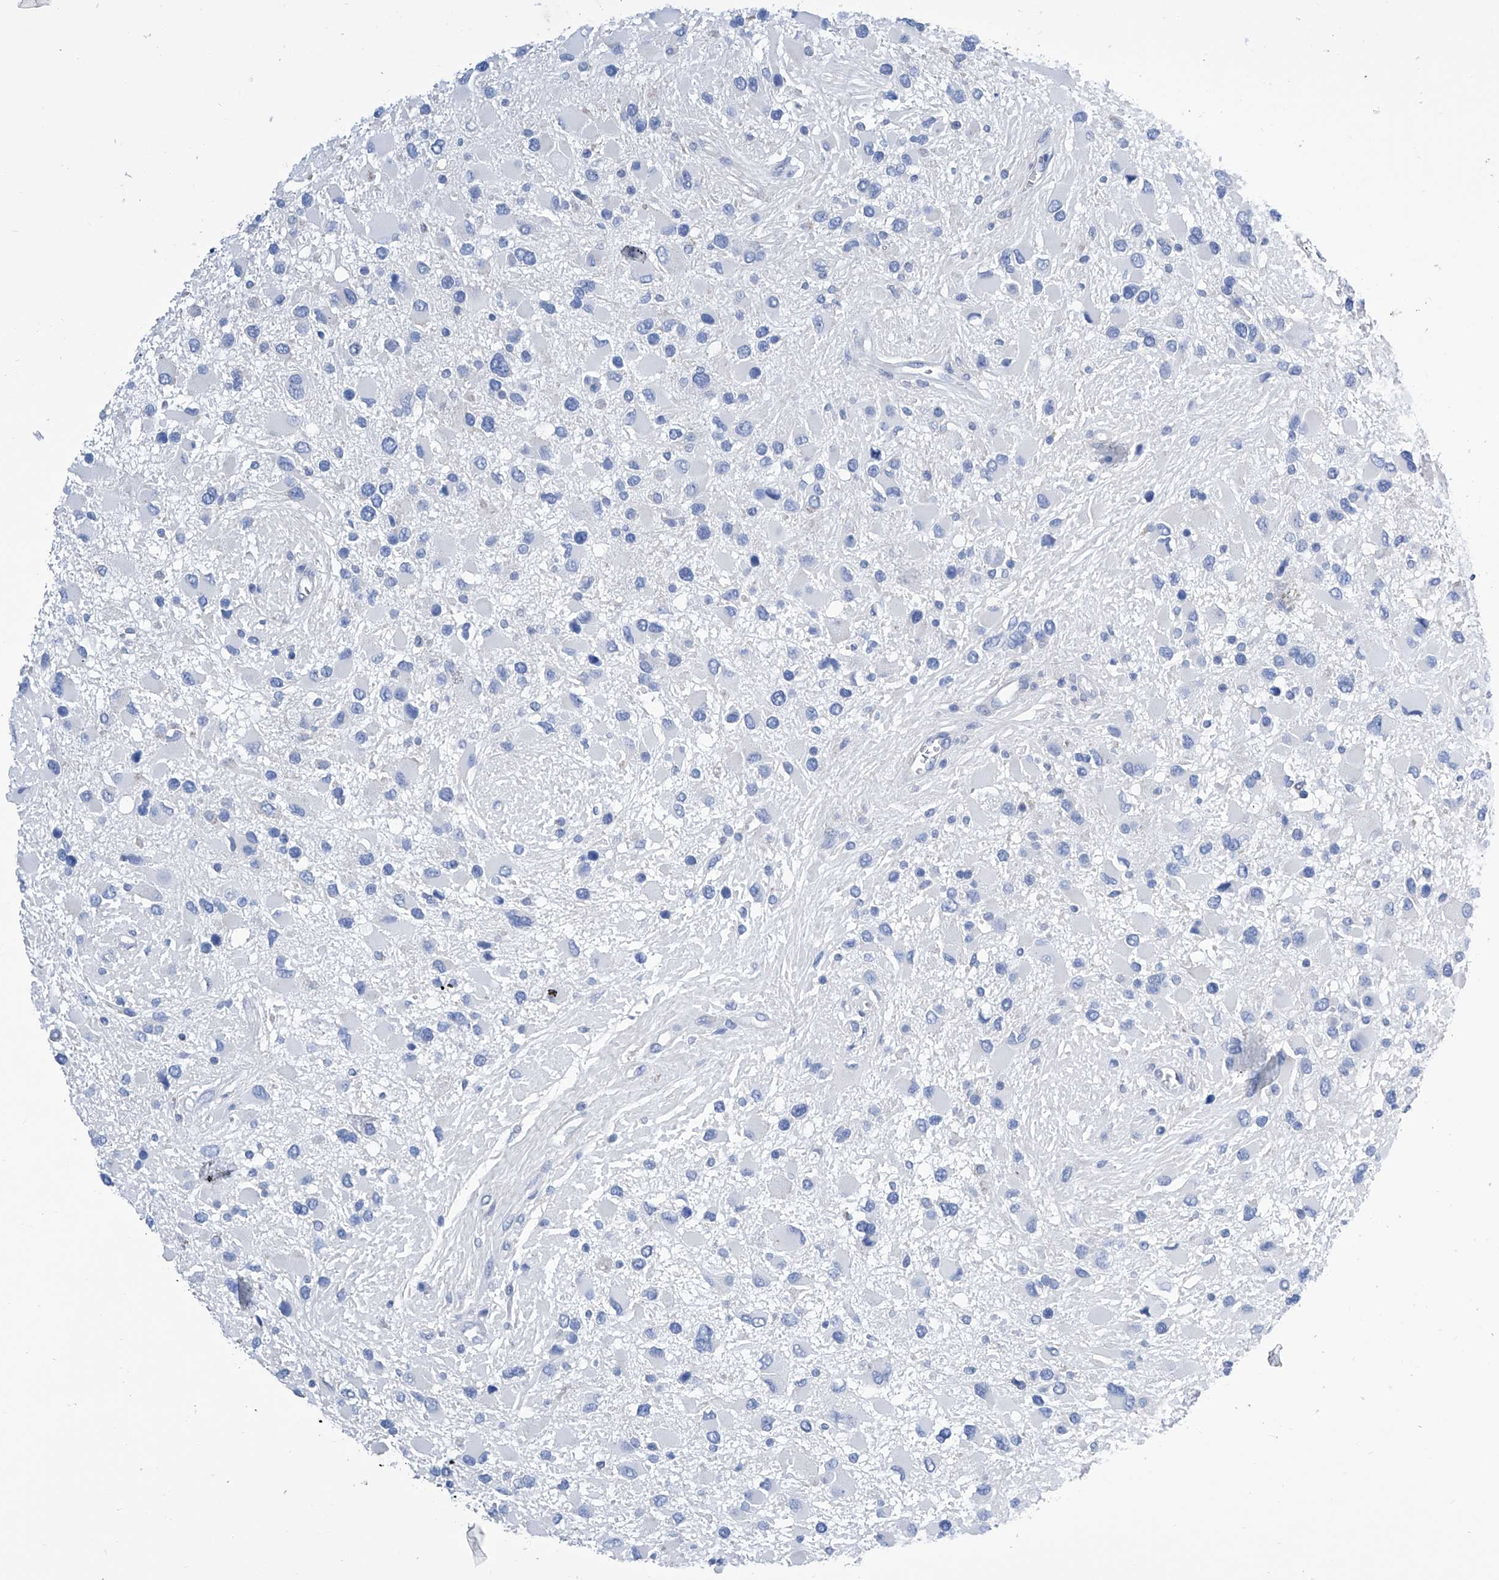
{"staining": {"intensity": "negative", "quantity": "none", "location": "none"}, "tissue": "glioma", "cell_type": "Tumor cells", "image_type": "cancer", "snomed": [{"axis": "morphology", "description": "Glioma, malignant, High grade"}, {"axis": "topography", "description": "Brain"}], "caption": "This is a histopathology image of immunohistochemistry staining of glioma, which shows no expression in tumor cells. The staining was performed using DAB (3,3'-diaminobenzidine) to visualize the protein expression in brown, while the nuclei were stained in blue with hematoxylin (Magnification: 20x).", "gene": "IMPA2", "patient": {"sex": "male", "age": 53}}